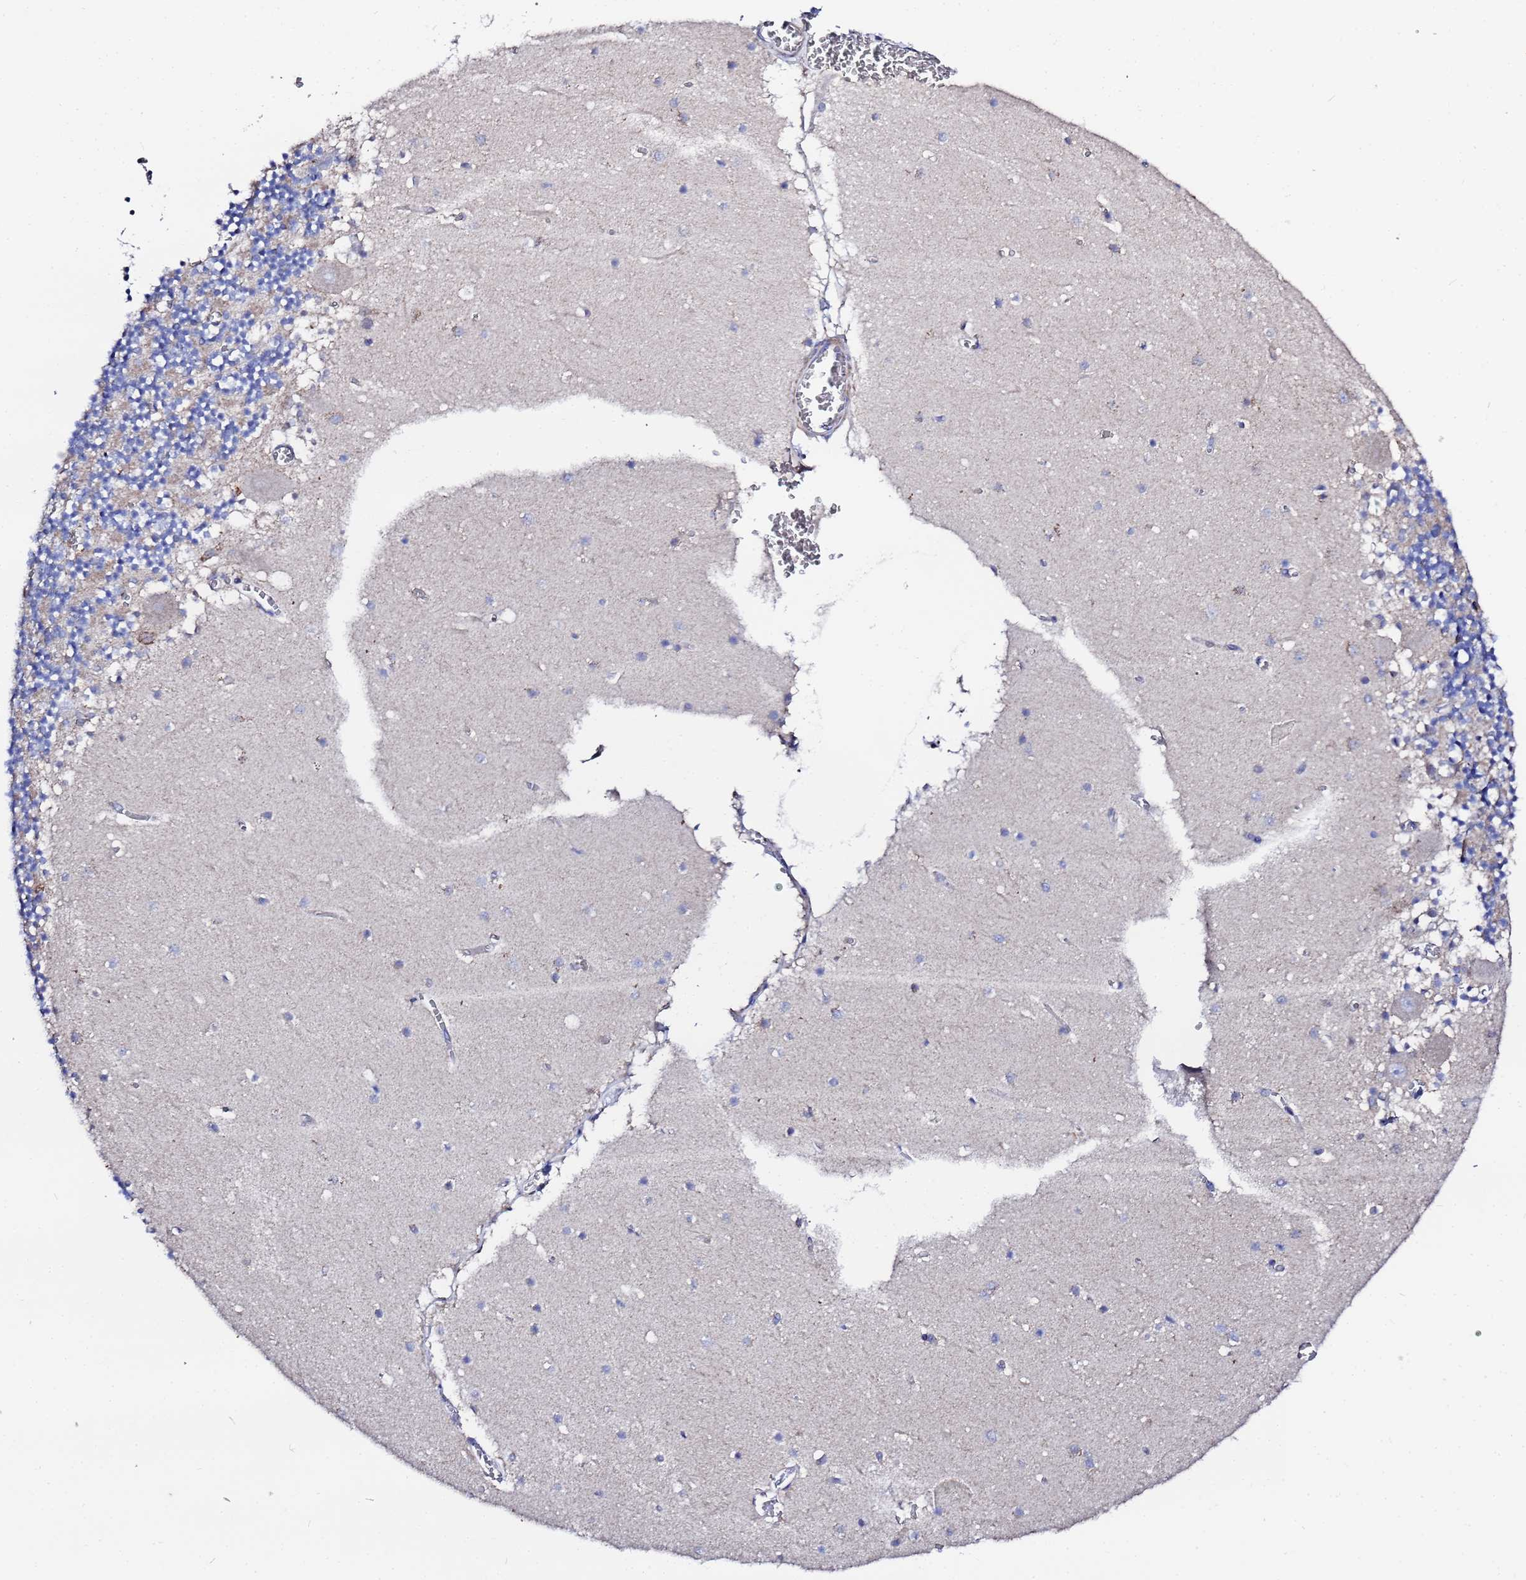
{"staining": {"intensity": "weak", "quantity": "25%-75%", "location": "cytoplasmic/membranous"}, "tissue": "cerebellum", "cell_type": "Cells in granular layer", "image_type": "normal", "snomed": [{"axis": "morphology", "description": "Normal tissue, NOS"}, {"axis": "topography", "description": "Cerebellum"}], "caption": "Cells in granular layer demonstrate low levels of weak cytoplasmic/membranous staining in approximately 25%-75% of cells in benign human cerebellum.", "gene": "FAHD2A", "patient": {"sex": "female", "age": 28}}